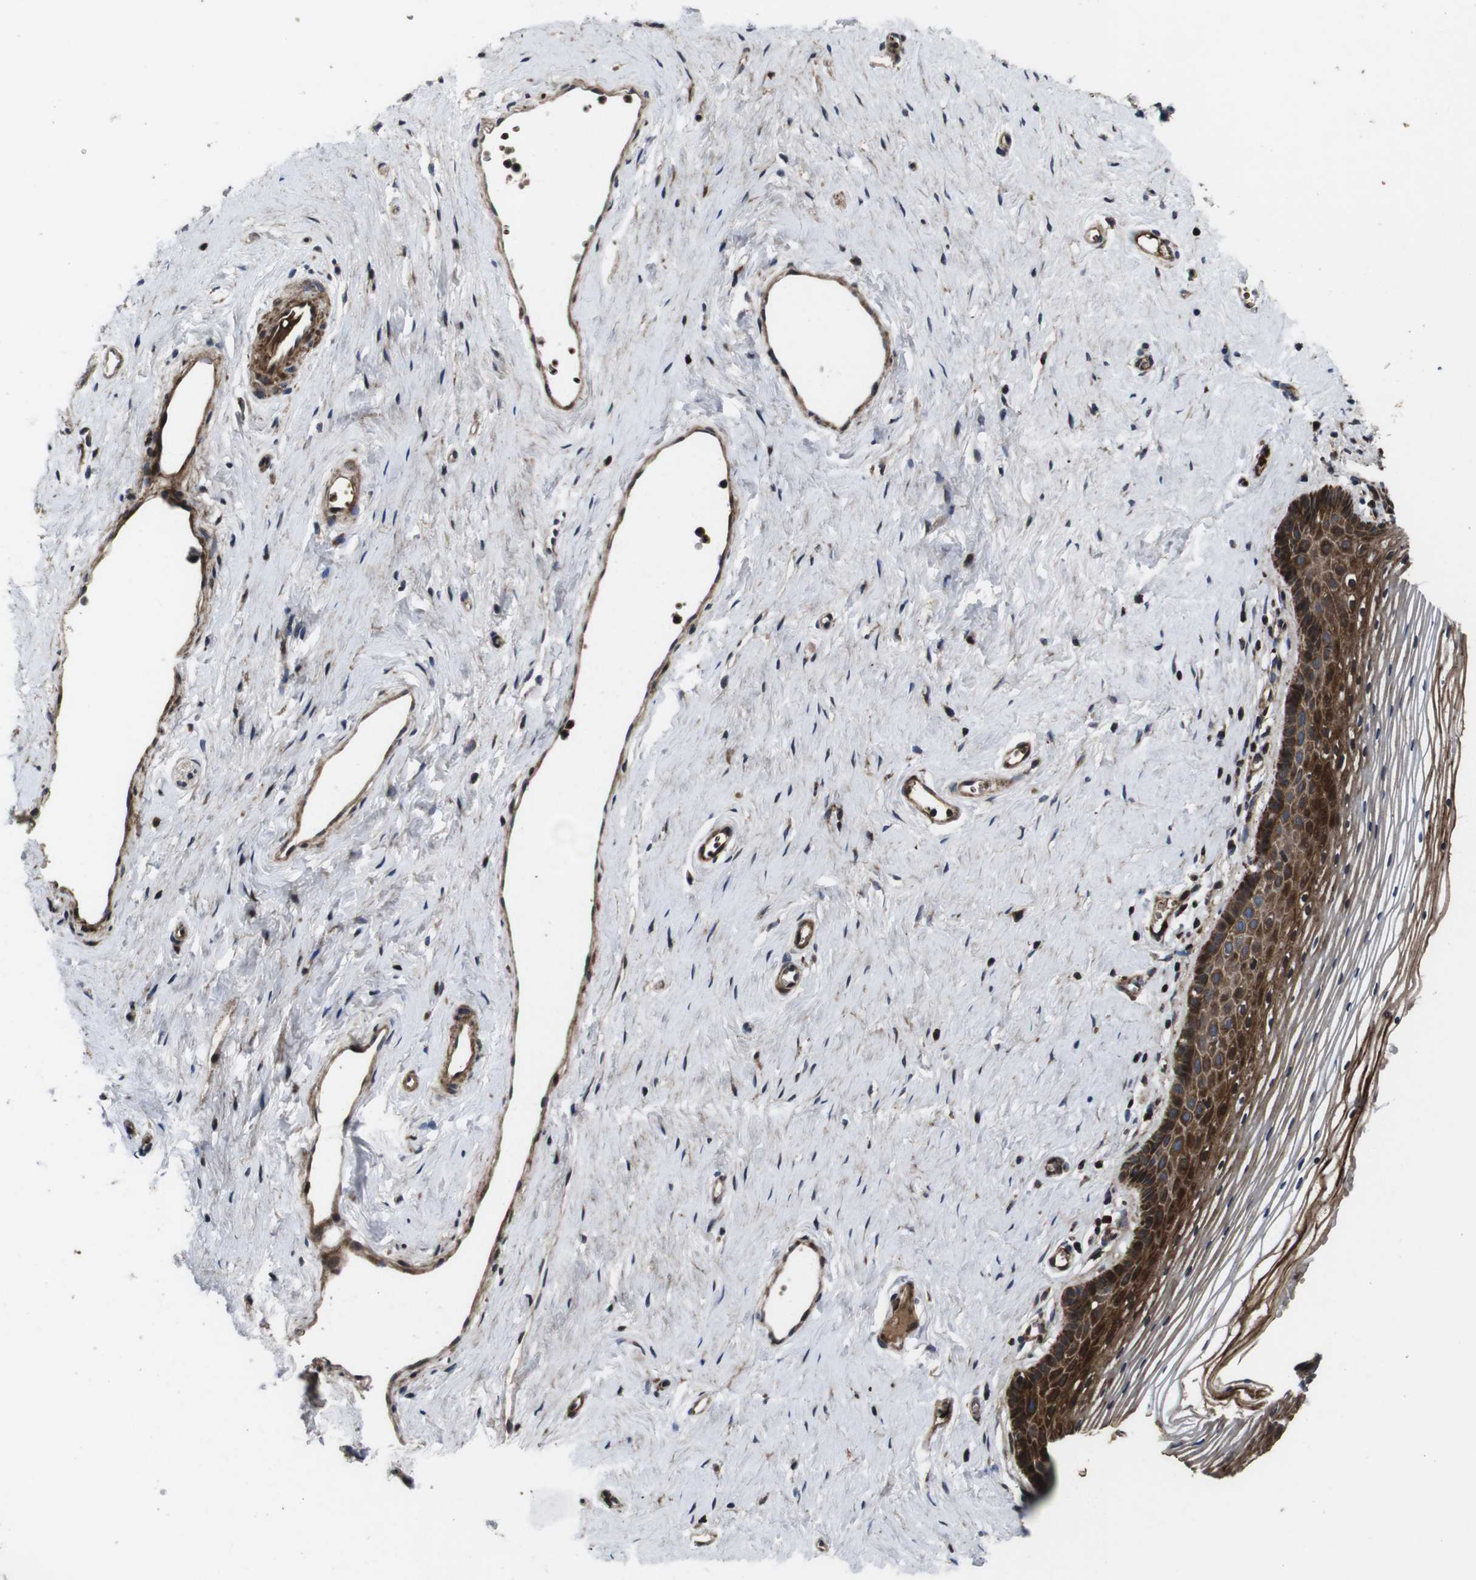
{"staining": {"intensity": "strong", "quantity": ">75%", "location": "cytoplasmic/membranous"}, "tissue": "vagina", "cell_type": "Squamous epithelial cells", "image_type": "normal", "snomed": [{"axis": "morphology", "description": "Normal tissue, NOS"}, {"axis": "topography", "description": "Vagina"}], "caption": "Immunohistochemical staining of benign human vagina reveals strong cytoplasmic/membranous protein staining in about >75% of squamous epithelial cells. (Brightfield microscopy of DAB IHC at high magnification).", "gene": "SMYD3", "patient": {"sex": "female", "age": 32}}